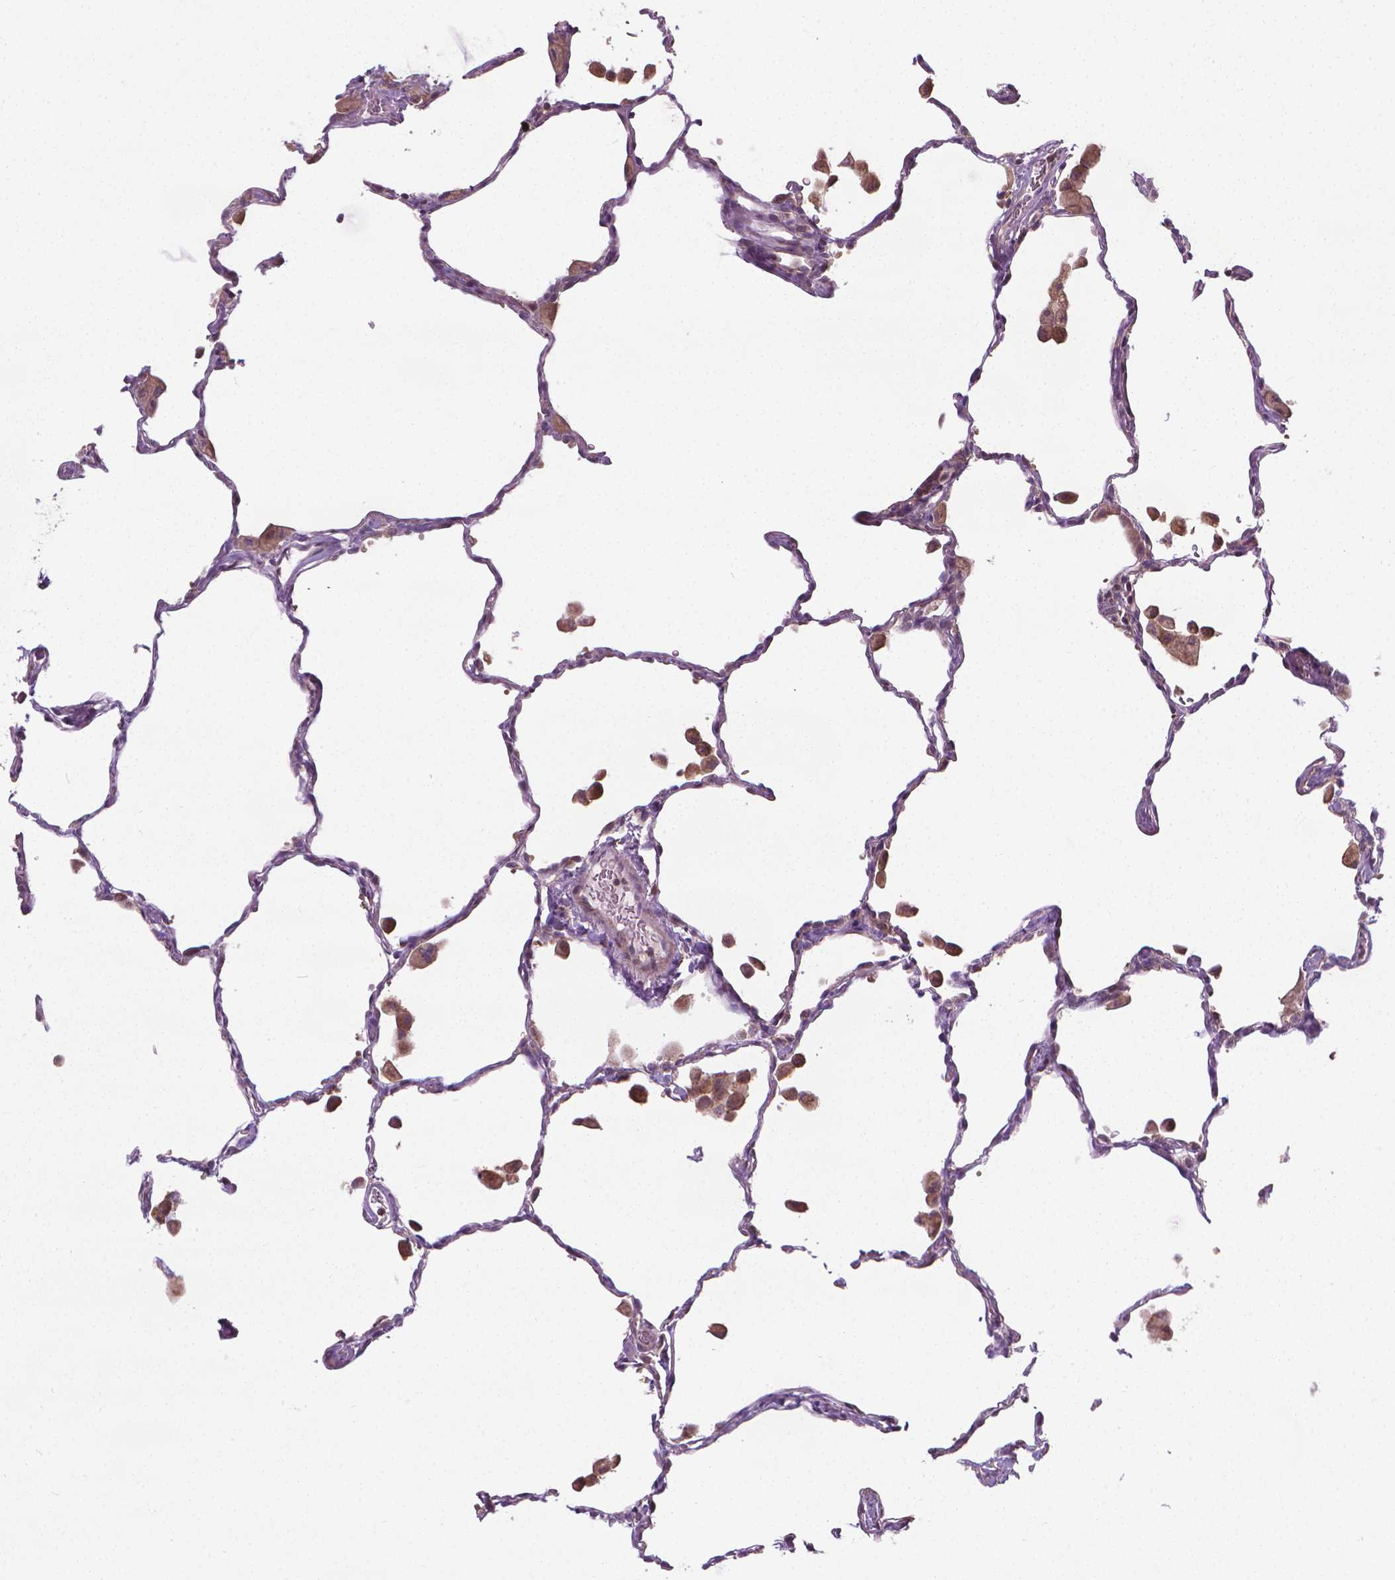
{"staining": {"intensity": "weak", "quantity": "25%-75%", "location": "cytoplasmic/membranous"}, "tissue": "lung", "cell_type": "Alveolar cells", "image_type": "normal", "snomed": [{"axis": "morphology", "description": "Normal tissue, NOS"}, {"axis": "topography", "description": "Lung"}], "caption": "A low amount of weak cytoplasmic/membranous positivity is appreciated in approximately 25%-75% of alveolar cells in normal lung.", "gene": "PRAG1", "patient": {"sex": "female", "age": 47}}